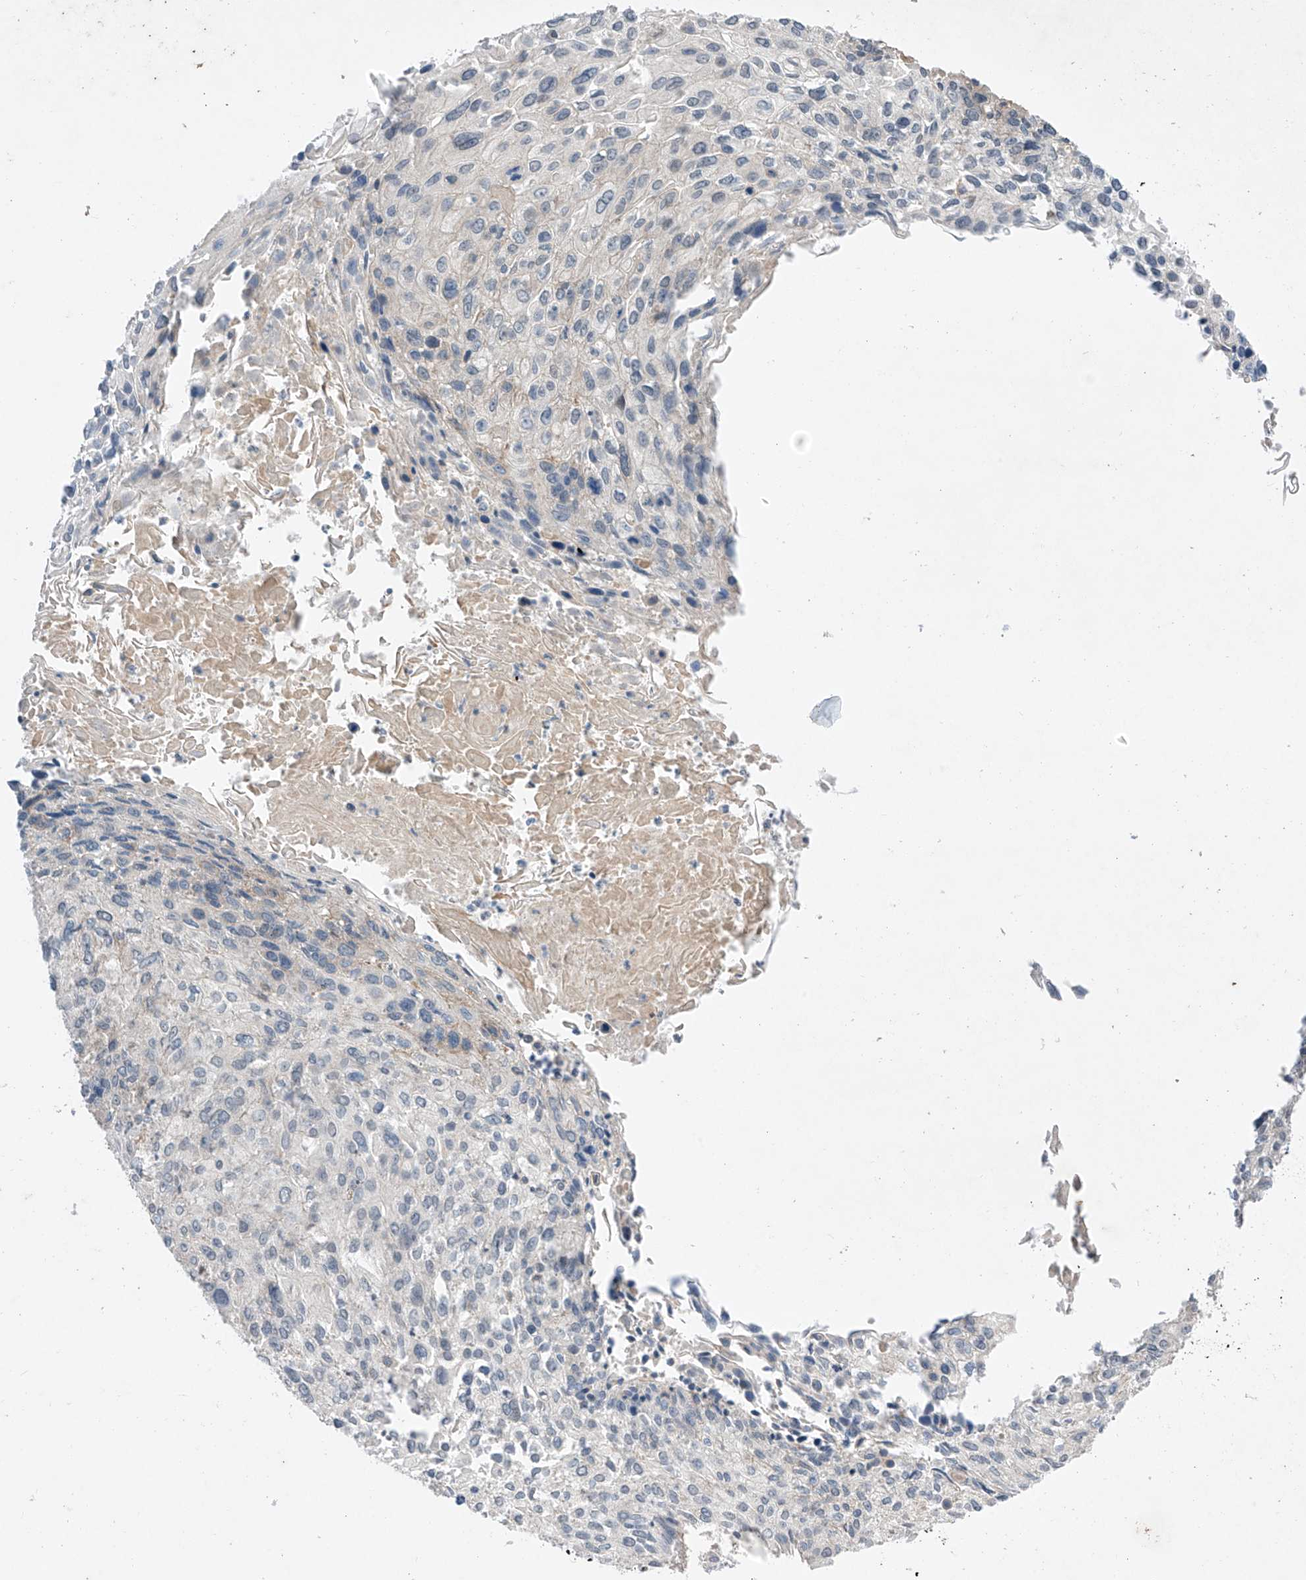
{"staining": {"intensity": "negative", "quantity": "none", "location": "none"}, "tissue": "cervical cancer", "cell_type": "Tumor cells", "image_type": "cancer", "snomed": [{"axis": "morphology", "description": "Squamous cell carcinoma, NOS"}, {"axis": "topography", "description": "Cervix"}], "caption": "Micrograph shows no significant protein staining in tumor cells of cervical squamous cell carcinoma.", "gene": "ABLIM2", "patient": {"sex": "female", "age": 51}}